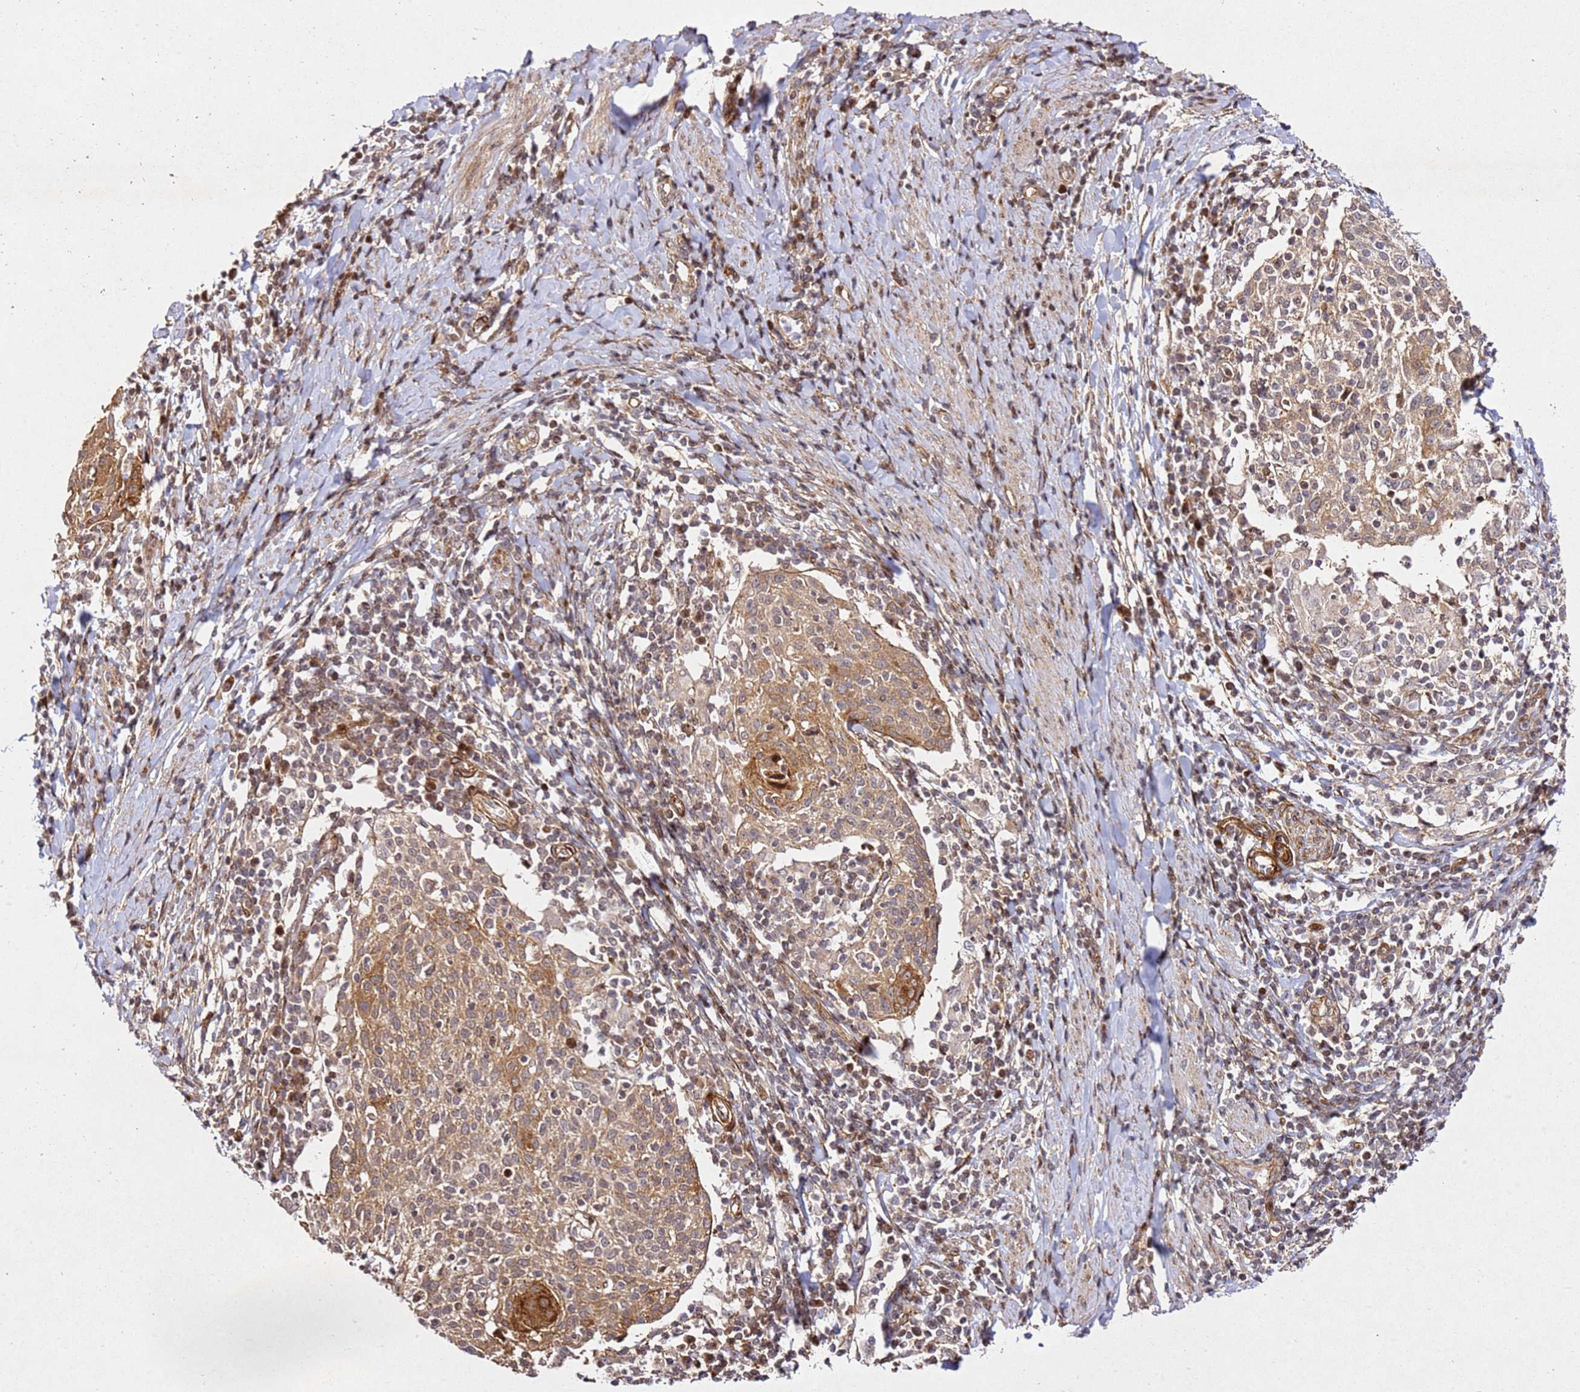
{"staining": {"intensity": "moderate", "quantity": ">75%", "location": "cytoplasmic/membranous"}, "tissue": "cervical cancer", "cell_type": "Tumor cells", "image_type": "cancer", "snomed": [{"axis": "morphology", "description": "Squamous cell carcinoma, NOS"}, {"axis": "topography", "description": "Cervix"}], "caption": "A photomicrograph showing moderate cytoplasmic/membranous positivity in approximately >75% of tumor cells in squamous cell carcinoma (cervical), as visualized by brown immunohistochemical staining.", "gene": "ZNF296", "patient": {"sex": "female", "age": 52}}